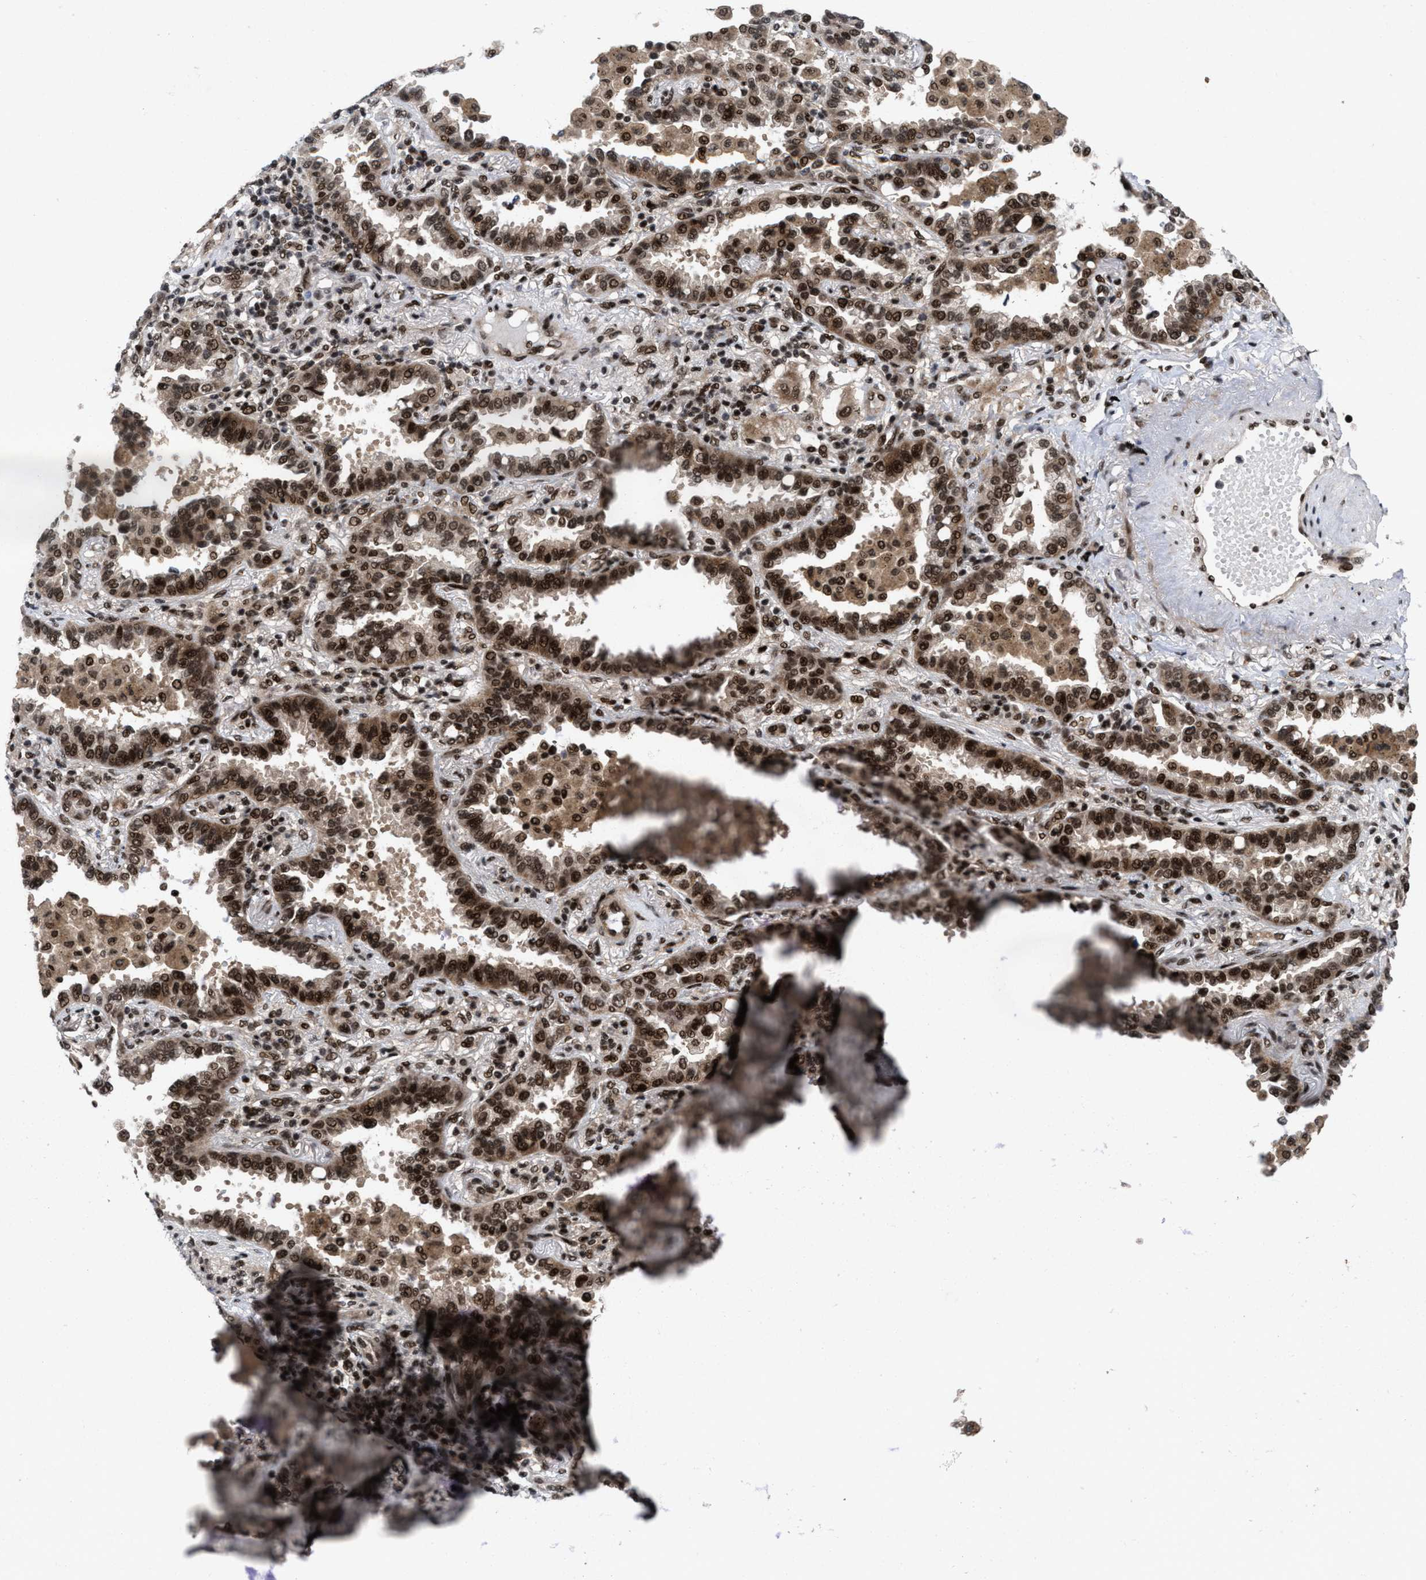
{"staining": {"intensity": "moderate", "quantity": ">75%", "location": "cytoplasmic/membranous,nuclear"}, "tissue": "lung cancer", "cell_type": "Tumor cells", "image_type": "cancer", "snomed": [{"axis": "morphology", "description": "Normal tissue, NOS"}, {"axis": "morphology", "description": "Adenocarcinoma, NOS"}, {"axis": "topography", "description": "Lung"}], "caption": "Human adenocarcinoma (lung) stained with a brown dye reveals moderate cytoplasmic/membranous and nuclear positive expression in approximately >75% of tumor cells.", "gene": "WIZ", "patient": {"sex": "male", "age": 59}}